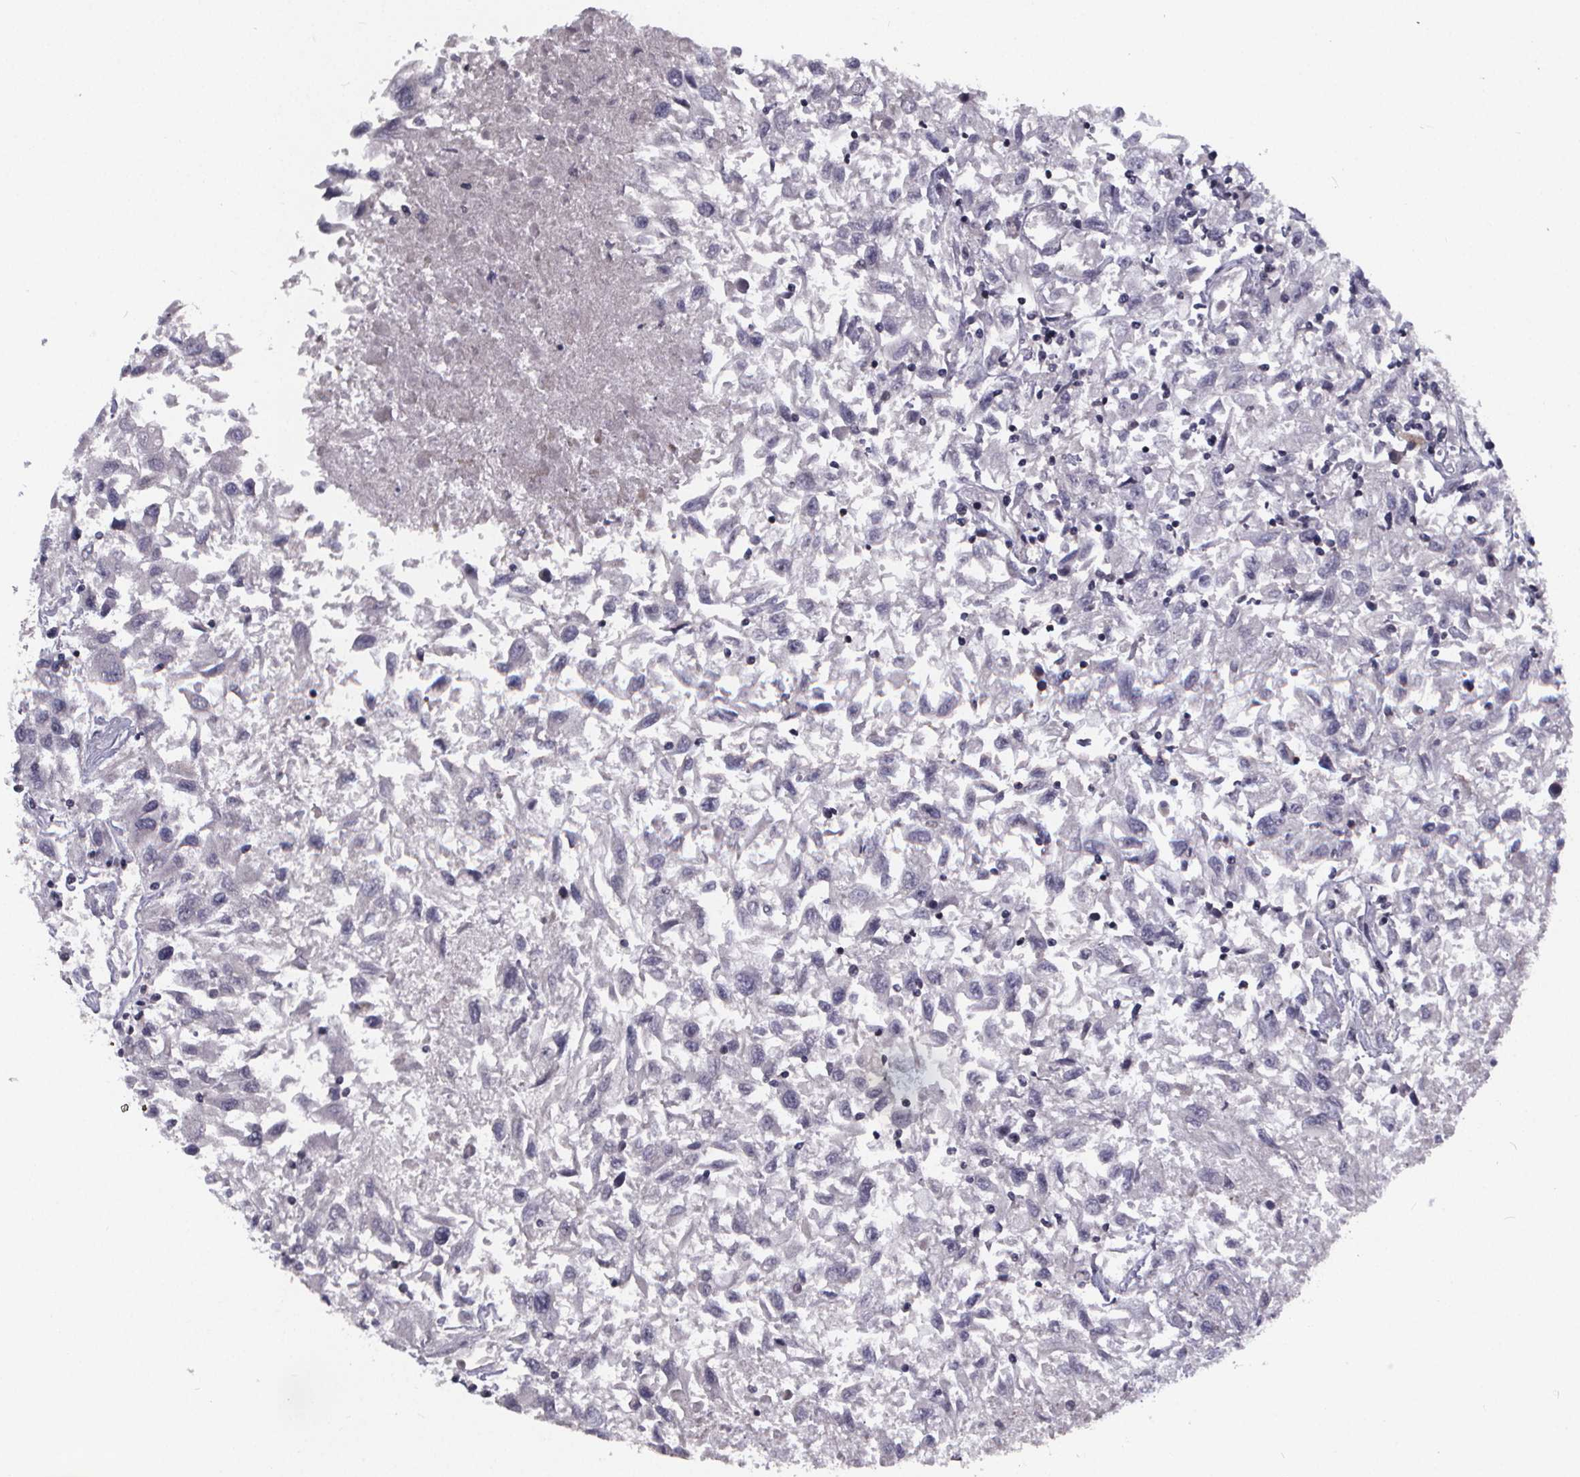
{"staining": {"intensity": "negative", "quantity": "none", "location": "none"}, "tissue": "renal cancer", "cell_type": "Tumor cells", "image_type": "cancer", "snomed": [{"axis": "morphology", "description": "Adenocarcinoma, NOS"}, {"axis": "topography", "description": "Kidney"}], "caption": "IHC image of human renal cancer (adenocarcinoma) stained for a protein (brown), which demonstrates no expression in tumor cells. Brightfield microscopy of immunohistochemistry (IHC) stained with DAB (brown) and hematoxylin (blue), captured at high magnification.", "gene": "FBXW2", "patient": {"sex": "female", "age": 76}}